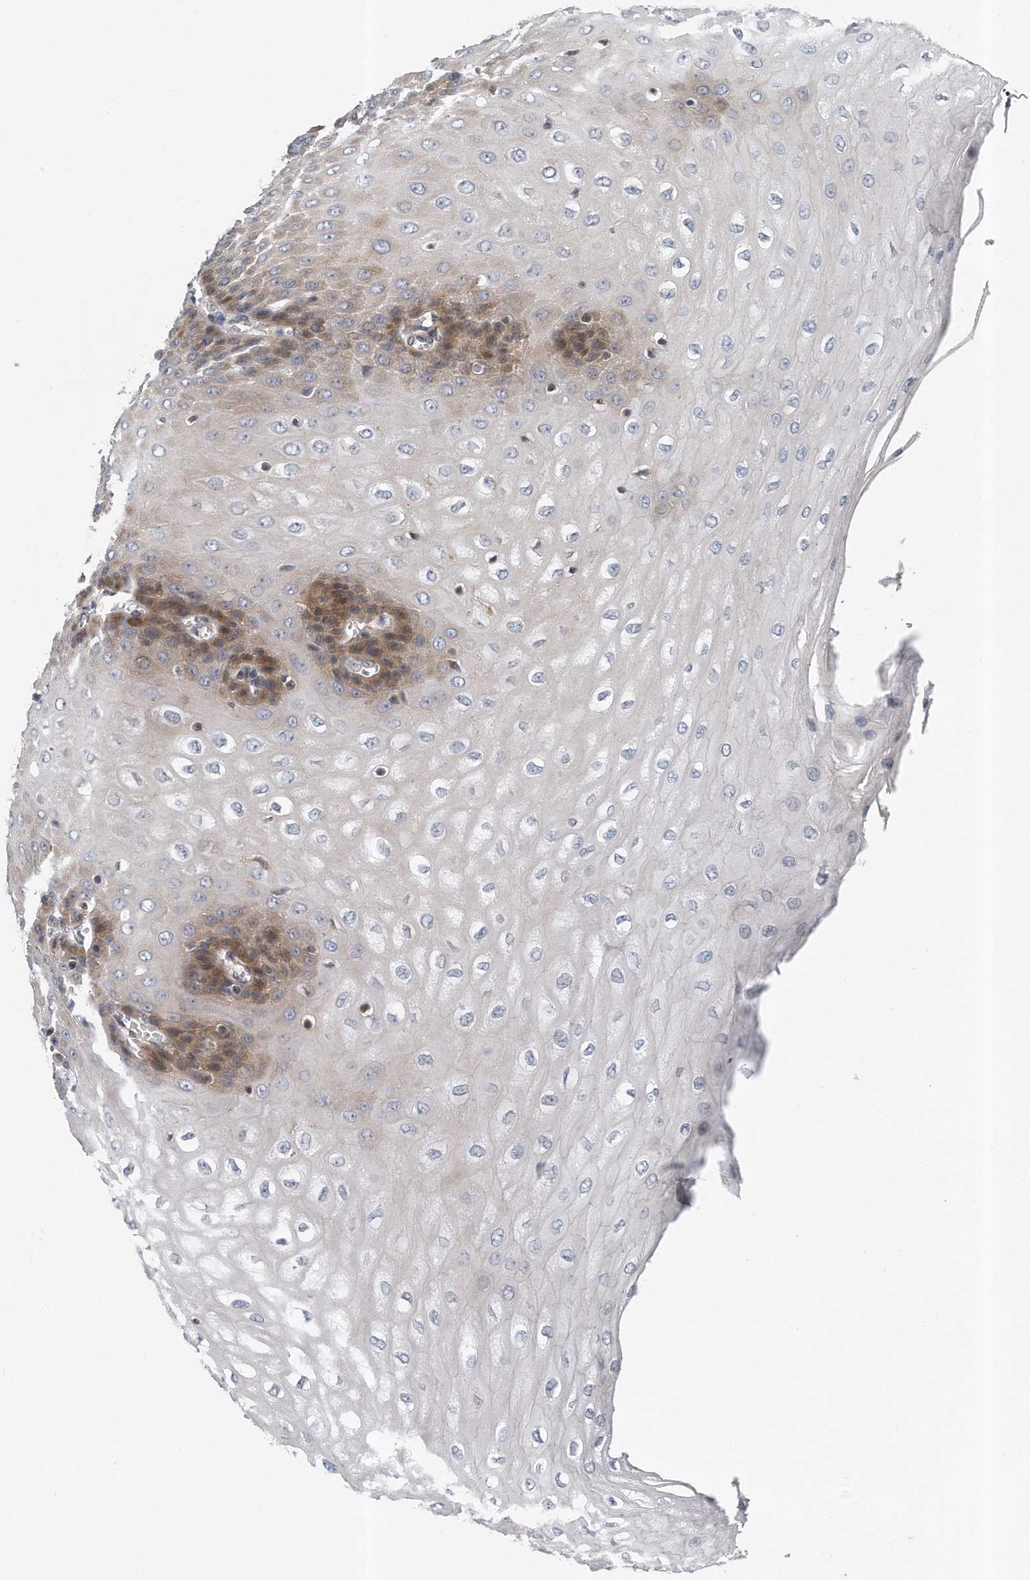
{"staining": {"intensity": "moderate", "quantity": "25%-75%", "location": "cytoplasmic/membranous"}, "tissue": "esophagus", "cell_type": "Squamous epithelial cells", "image_type": "normal", "snomed": [{"axis": "morphology", "description": "Normal tissue, NOS"}, {"axis": "topography", "description": "Esophagus"}], "caption": "Benign esophagus shows moderate cytoplasmic/membranous positivity in approximately 25%-75% of squamous epithelial cells, visualized by immunohistochemistry. Using DAB (3,3'-diaminobenzidine) (brown) and hematoxylin (blue) stains, captured at high magnification using brightfield microscopy.", "gene": "PCDH8", "patient": {"sex": "male", "age": 60}}